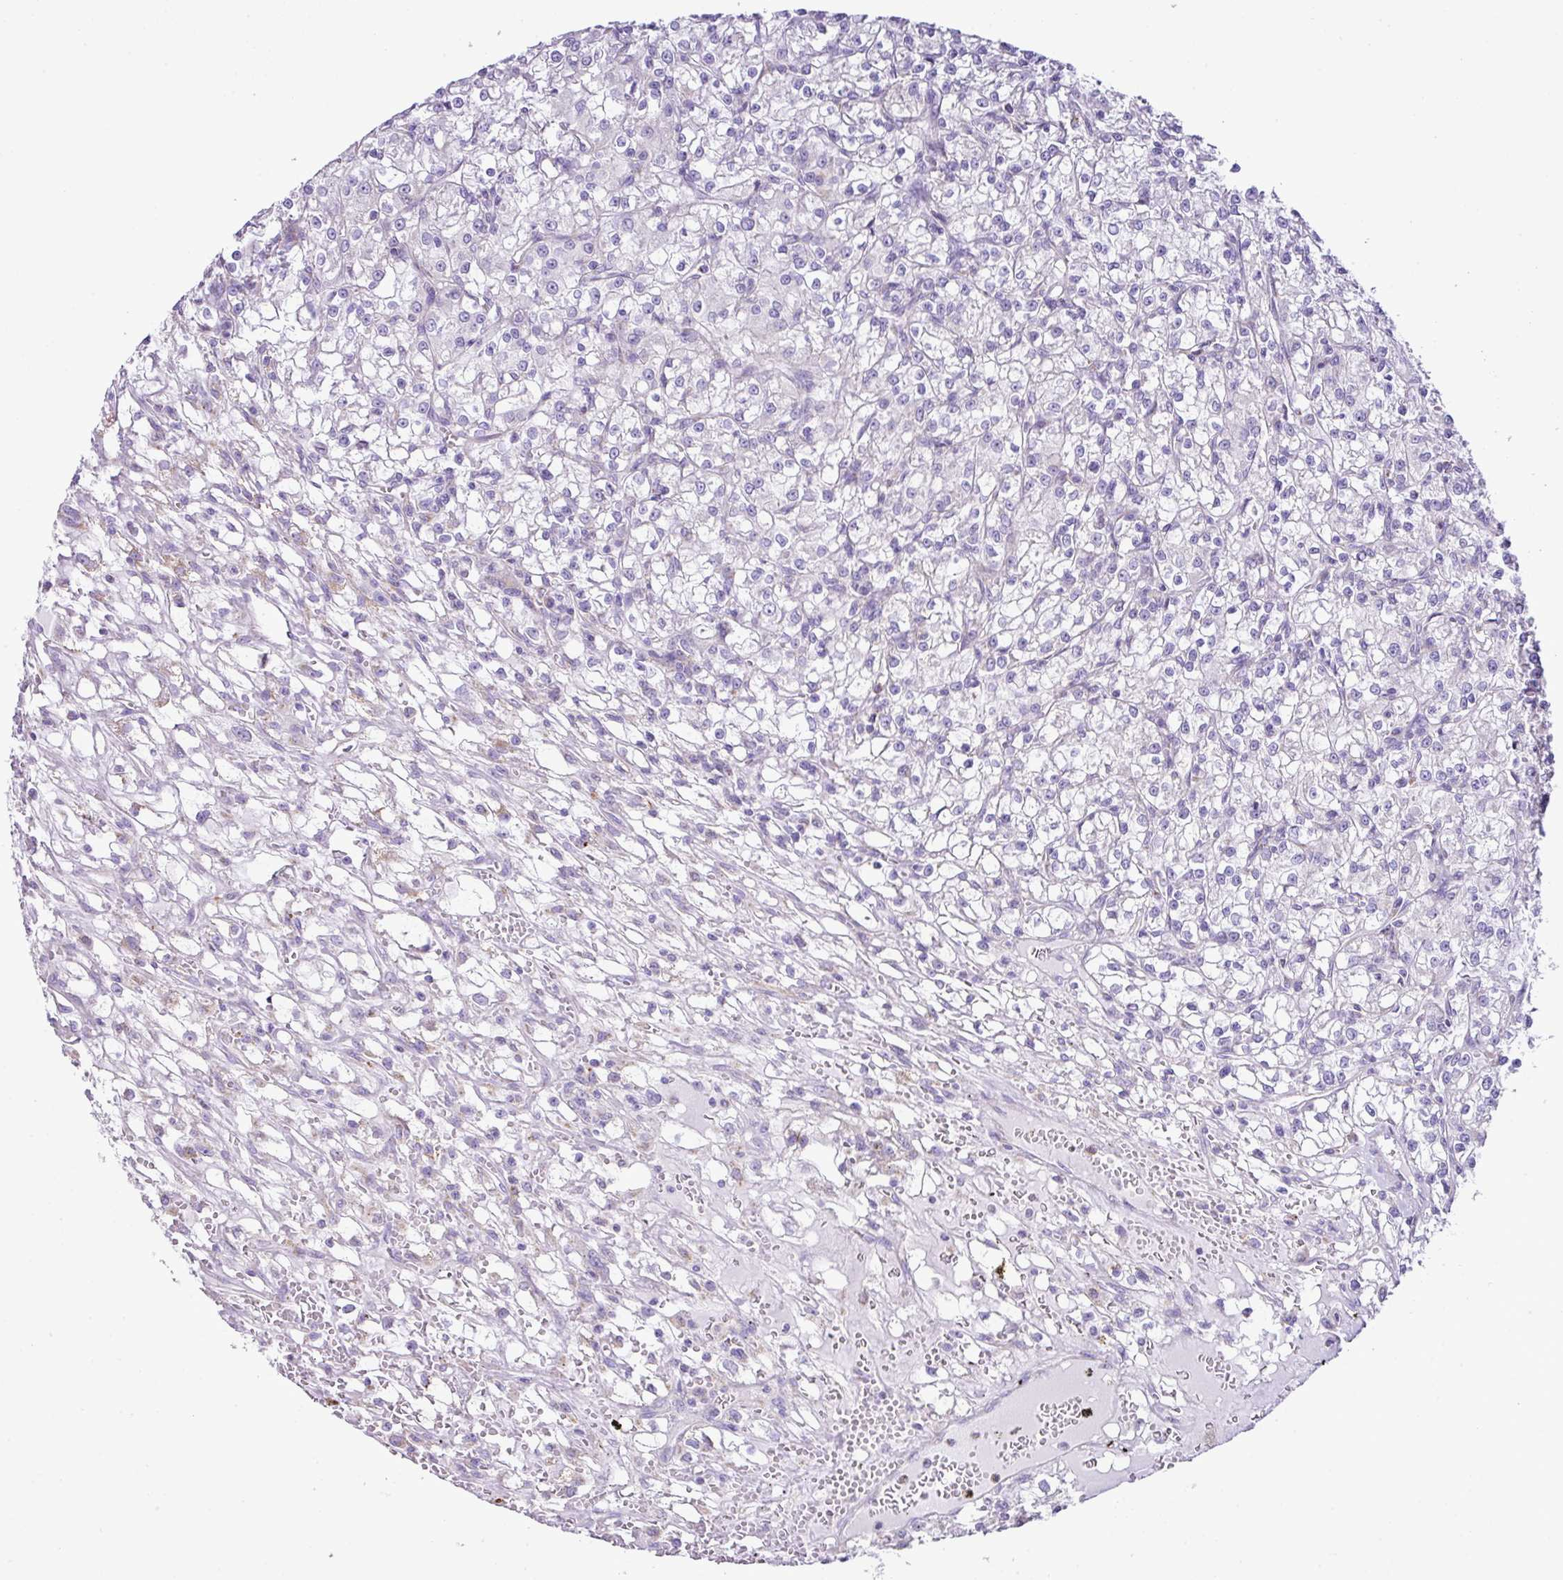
{"staining": {"intensity": "negative", "quantity": "none", "location": "none"}, "tissue": "renal cancer", "cell_type": "Tumor cells", "image_type": "cancer", "snomed": [{"axis": "morphology", "description": "Adenocarcinoma, NOS"}, {"axis": "topography", "description": "Kidney"}], "caption": "A high-resolution photomicrograph shows immunohistochemistry staining of renal cancer (adenocarcinoma), which reveals no significant expression in tumor cells.", "gene": "PGAP4", "patient": {"sex": "female", "age": 59}}